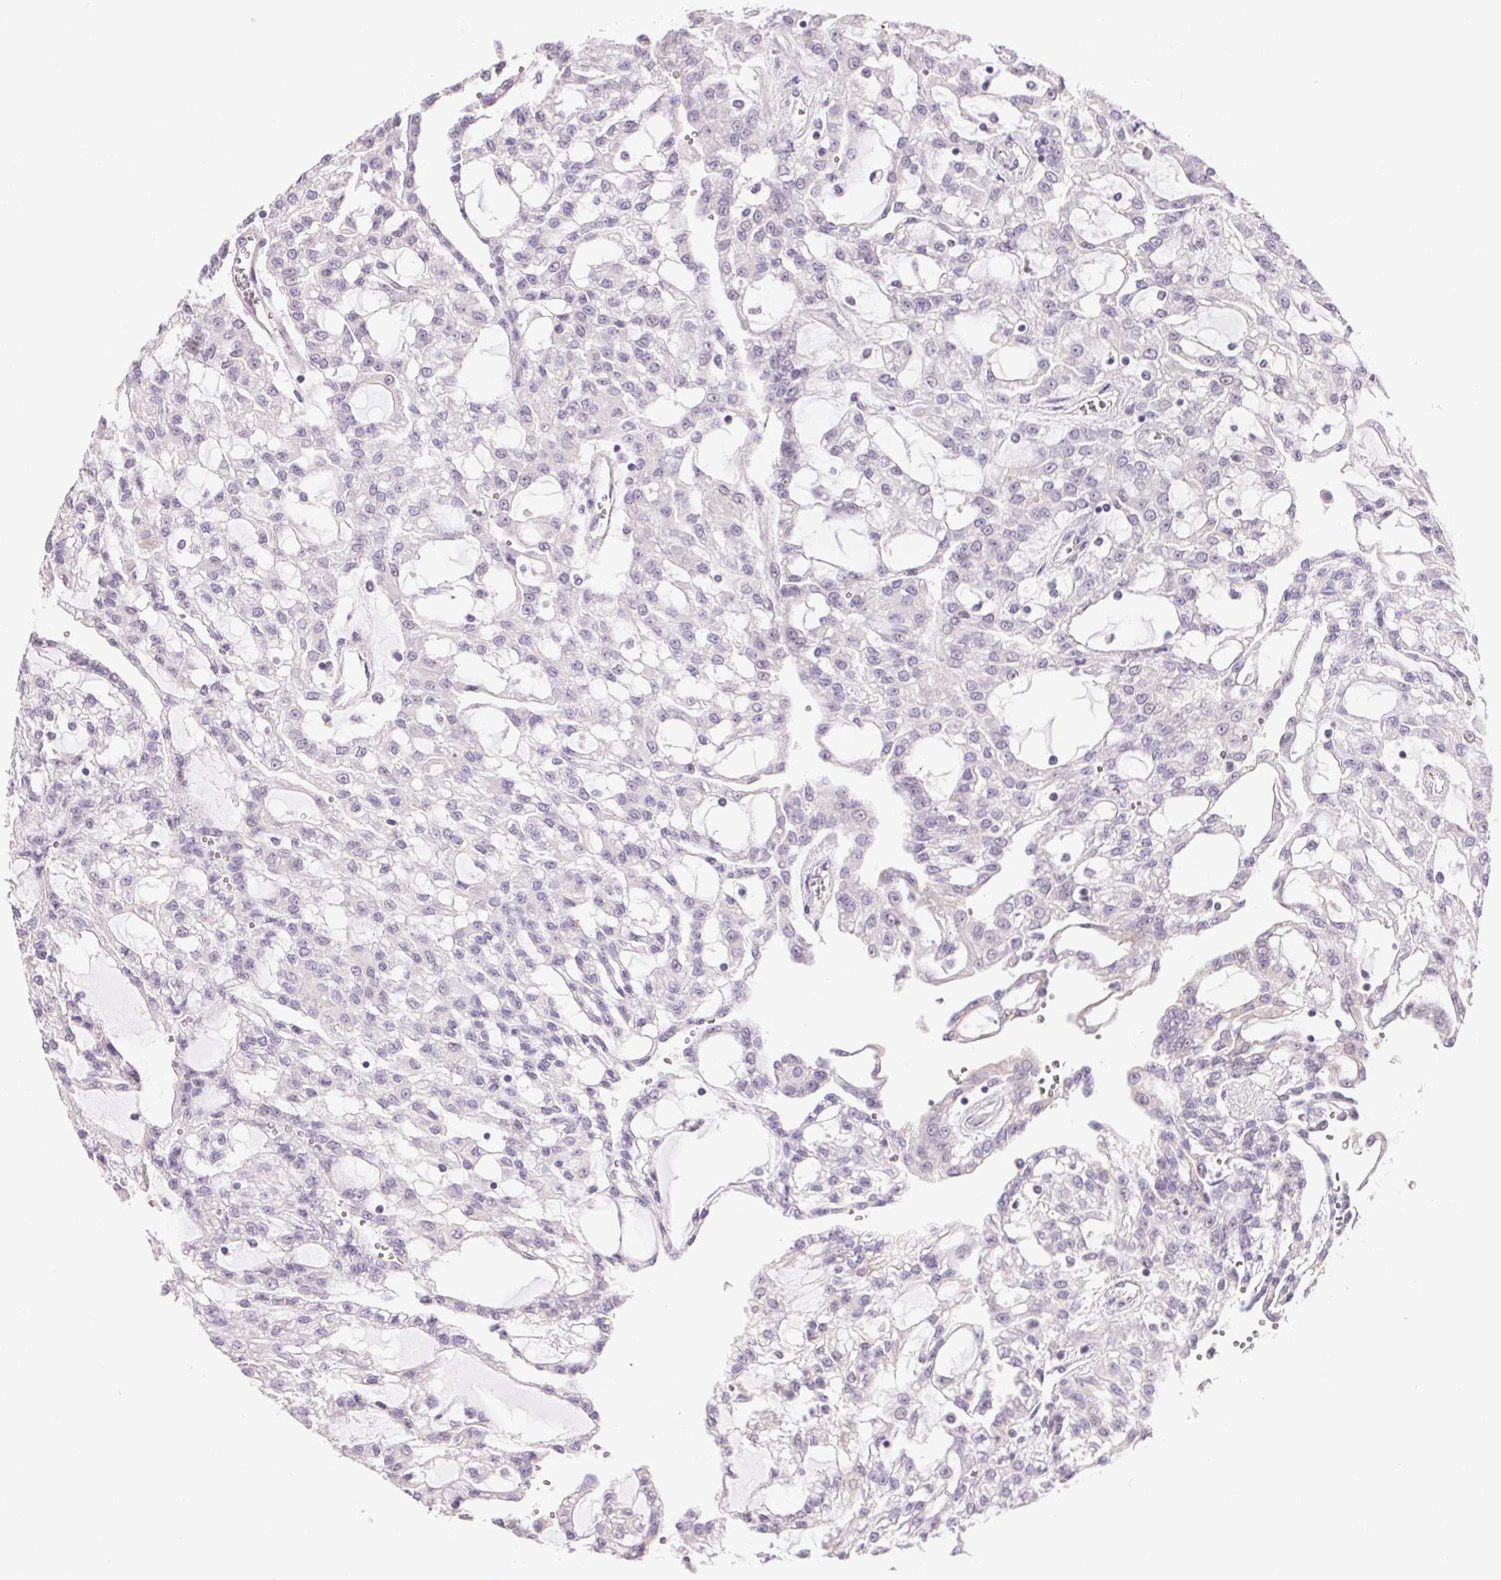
{"staining": {"intensity": "negative", "quantity": "none", "location": "none"}, "tissue": "renal cancer", "cell_type": "Tumor cells", "image_type": "cancer", "snomed": [{"axis": "morphology", "description": "Adenocarcinoma, NOS"}, {"axis": "topography", "description": "Kidney"}], "caption": "Protein analysis of adenocarcinoma (renal) reveals no significant expression in tumor cells.", "gene": "GYG2", "patient": {"sex": "male", "age": 63}}